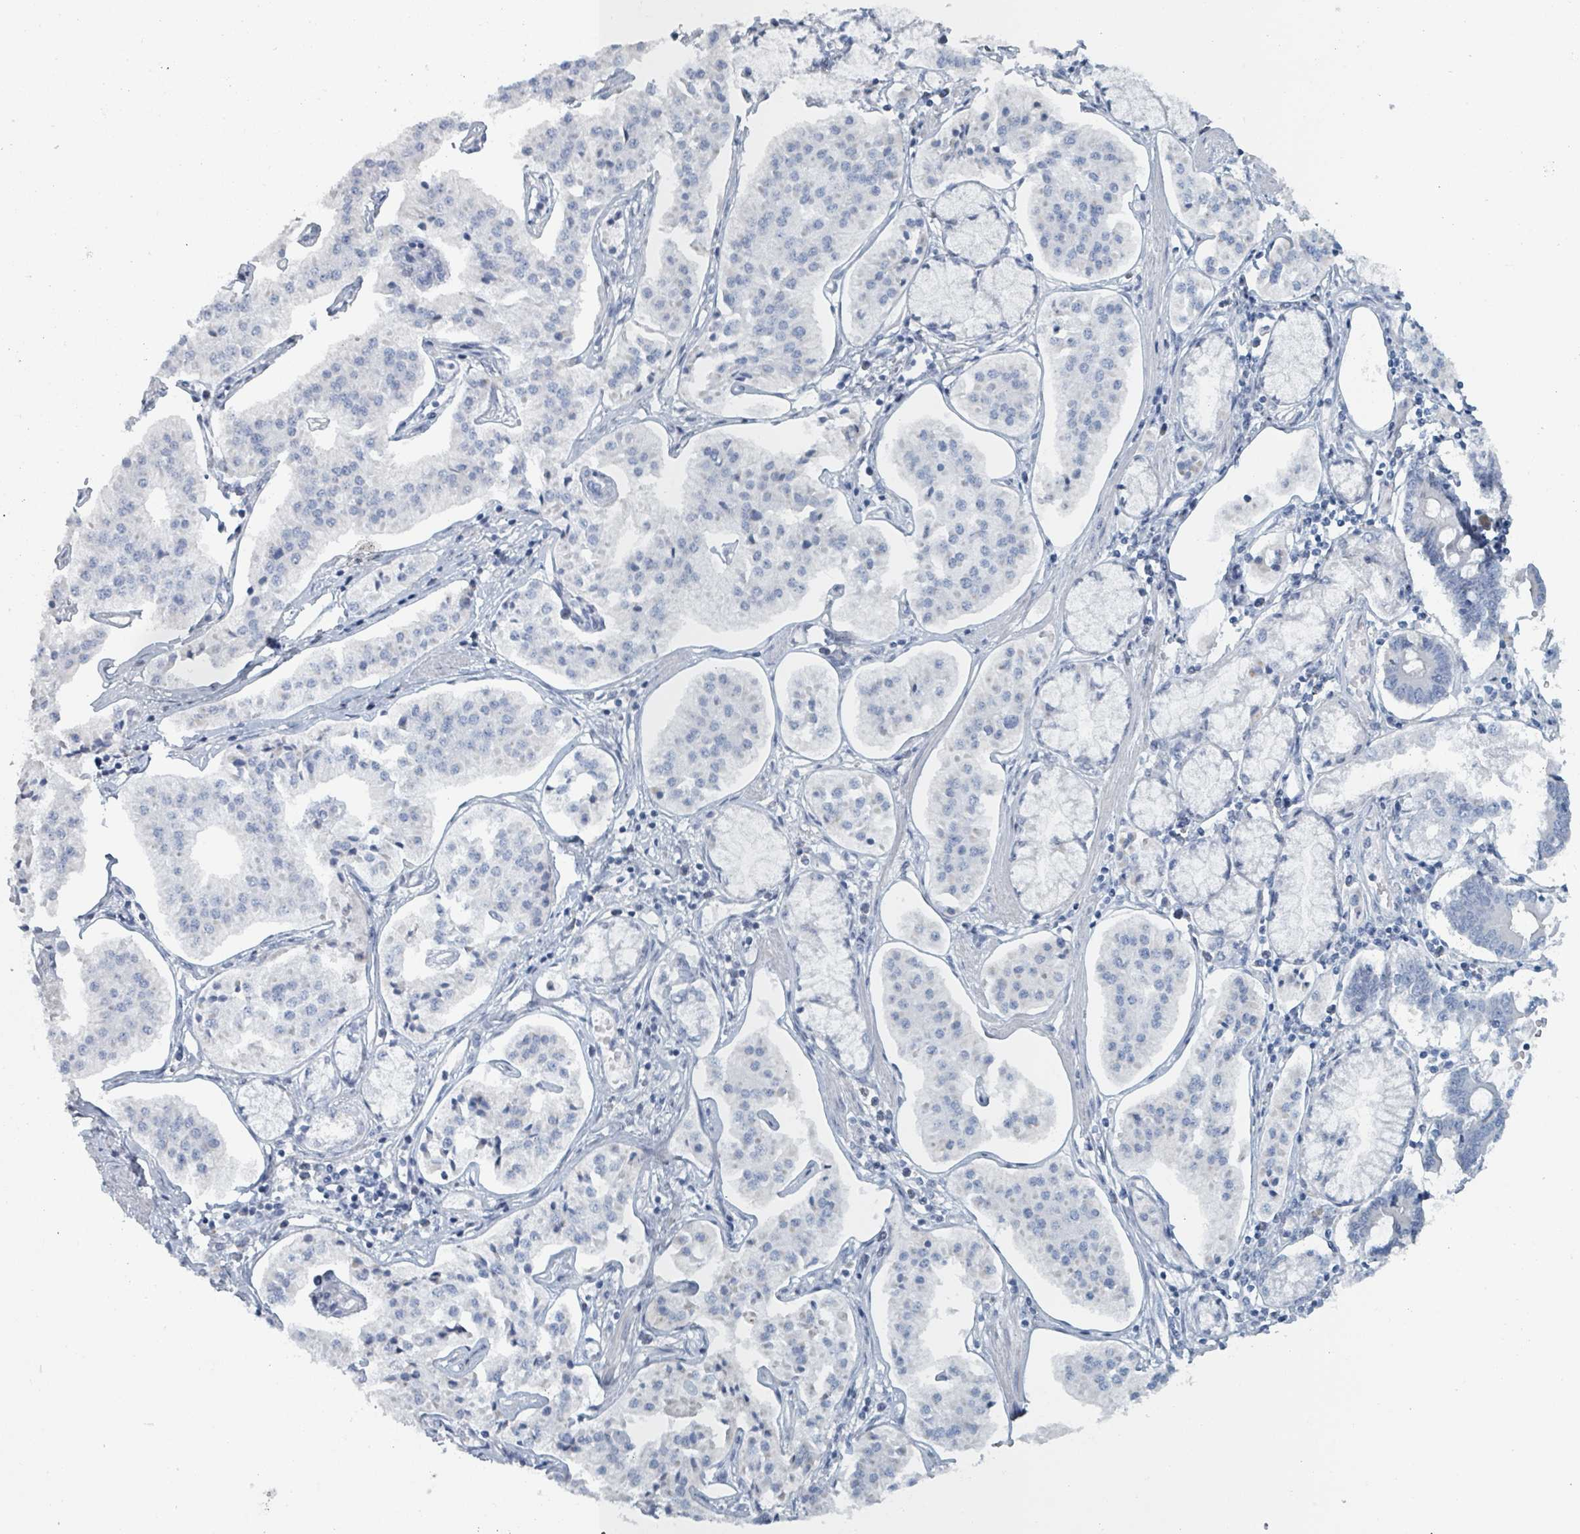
{"staining": {"intensity": "negative", "quantity": "none", "location": "none"}, "tissue": "pancreatic cancer", "cell_type": "Tumor cells", "image_type": "cancer", "snomed": [{"axis": "morphology", "description": "Adenocarcinoma, NOS"}, {"axis": "topography", "description": "Pancreas"}], "caption": "A histopathology image of human pancreatic cancer (adenocarcinoma) is negative for staining in tumor cells.", "gene": "HEATR5A", "patient": {"sex": "female", "age": 50}}